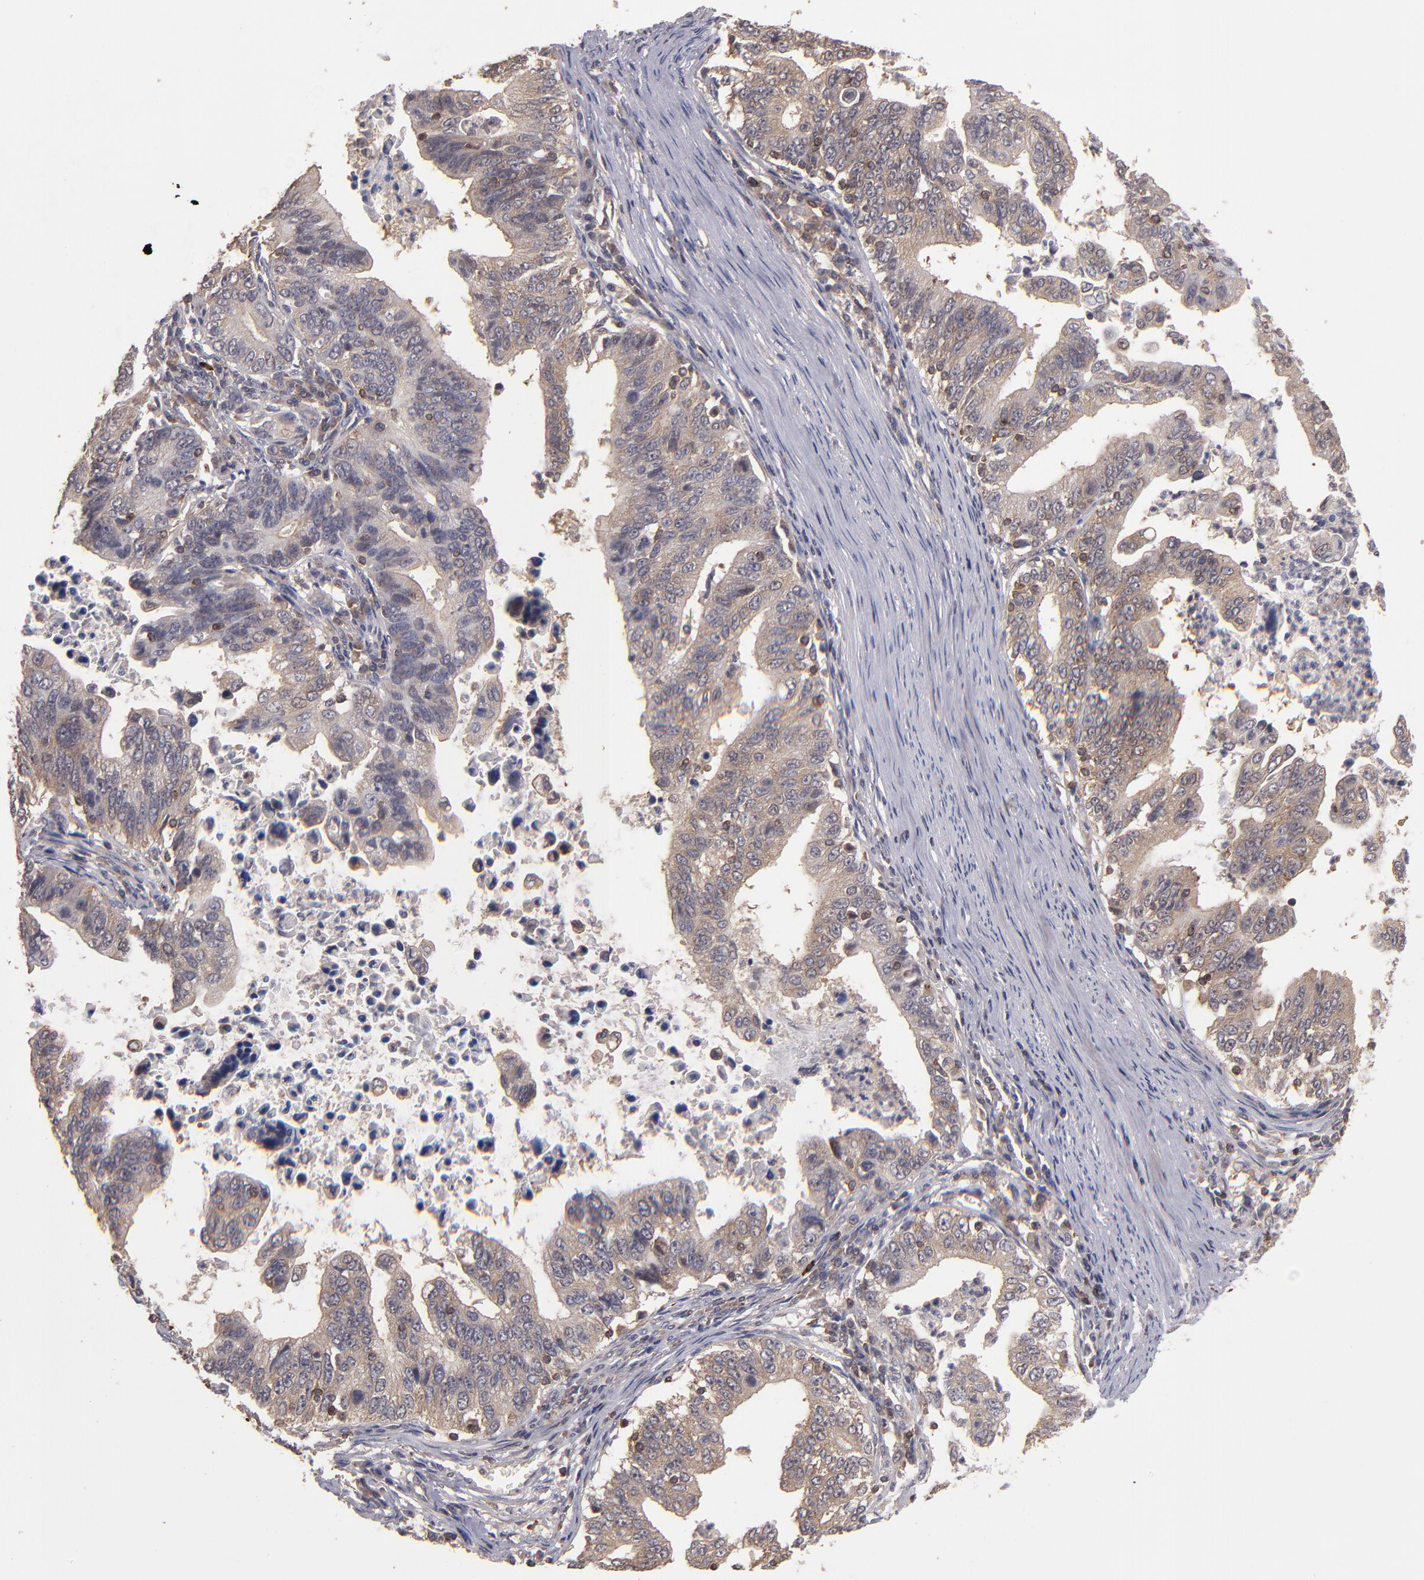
{"staining": {"intensity": "weak", "quantity": "25%-75%", "location": "cytoplasmic/membranous"}, "tissue": "stomach cancer", "cell_type": "Tumor cells", "image_type": "cancer", "snomed": [{"axis": "morphology", "description": "Adenocarcinoma, NOS"}, {"axis": "topography", "description": "Stomach, upper"}], "caption": "IHC photomicrograph of human adenocarcinoma (stomach) stained for a protein (brown), which reveals low levels of weak cytoplasmic/membranous expression in about 25%-75% of tumor cells.", "gene": "NF2", "patient": {"sex": "female", "age": 50}}